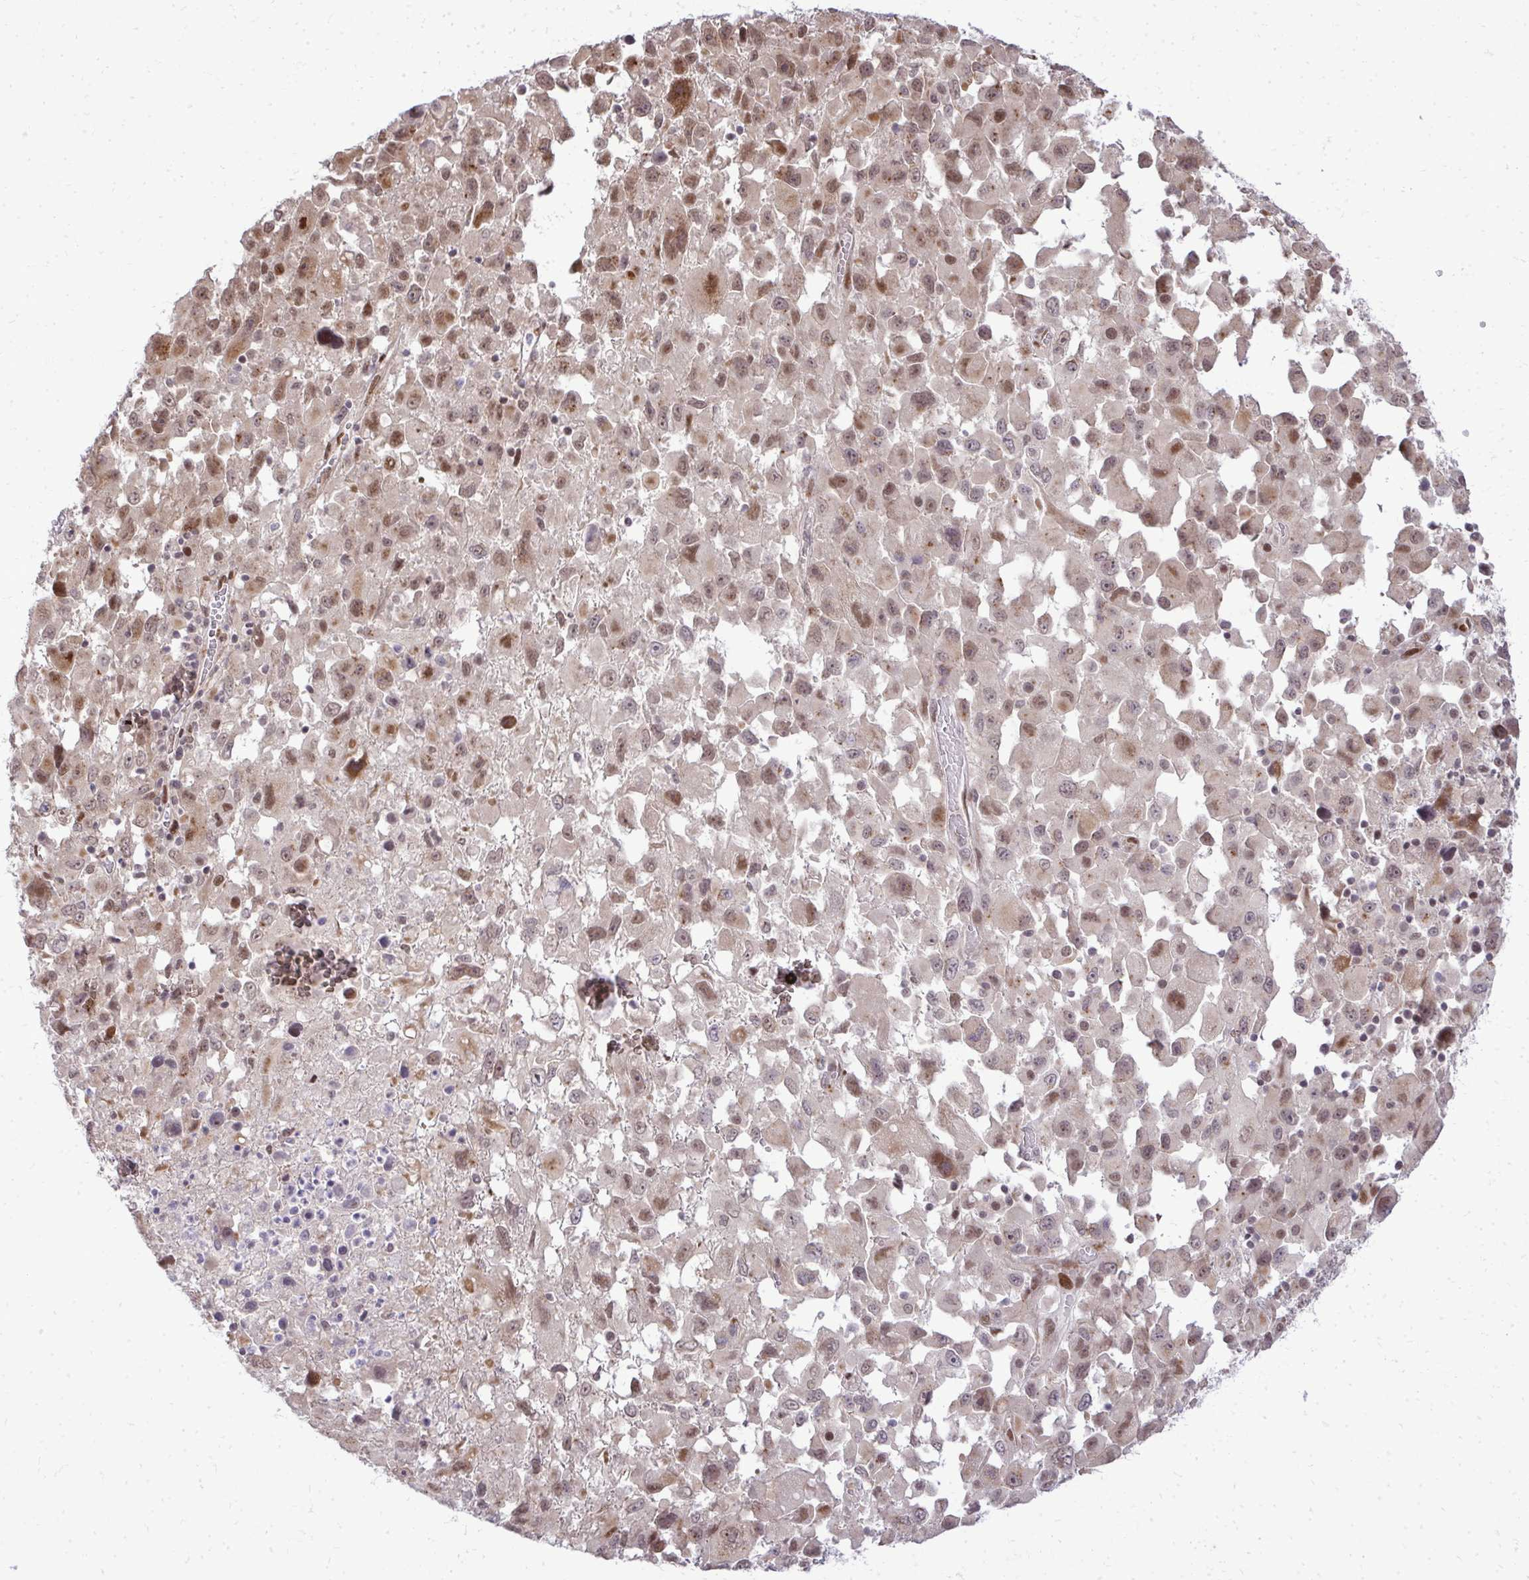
{"staining": {"intensity": "moderate", "quantity": "25%-75%", "location": "cytoplasmic/membranous,nuclear"}, "tissue": "melanoma", "cell_type": "Tumor cells", "image_type": "cancer", "snomed": [{"axis": "morphology", "description": "Malignant melanoma, Metastatic site"}, {"axis": "topography", "description": "Soft tissue"}], "caption": "The micrograph reveals staining of malignant melanoma (metastatic site), revealing moderate cytoplasmic/membranous and nuclear protein expression (brown color) within tumor cells. (DAB (3,3'-diaminobenzidine) IHC with brightfield microscopy, high magnification).", "gene": "PIGY", "patient": {"sex": "male", "age": 50}}